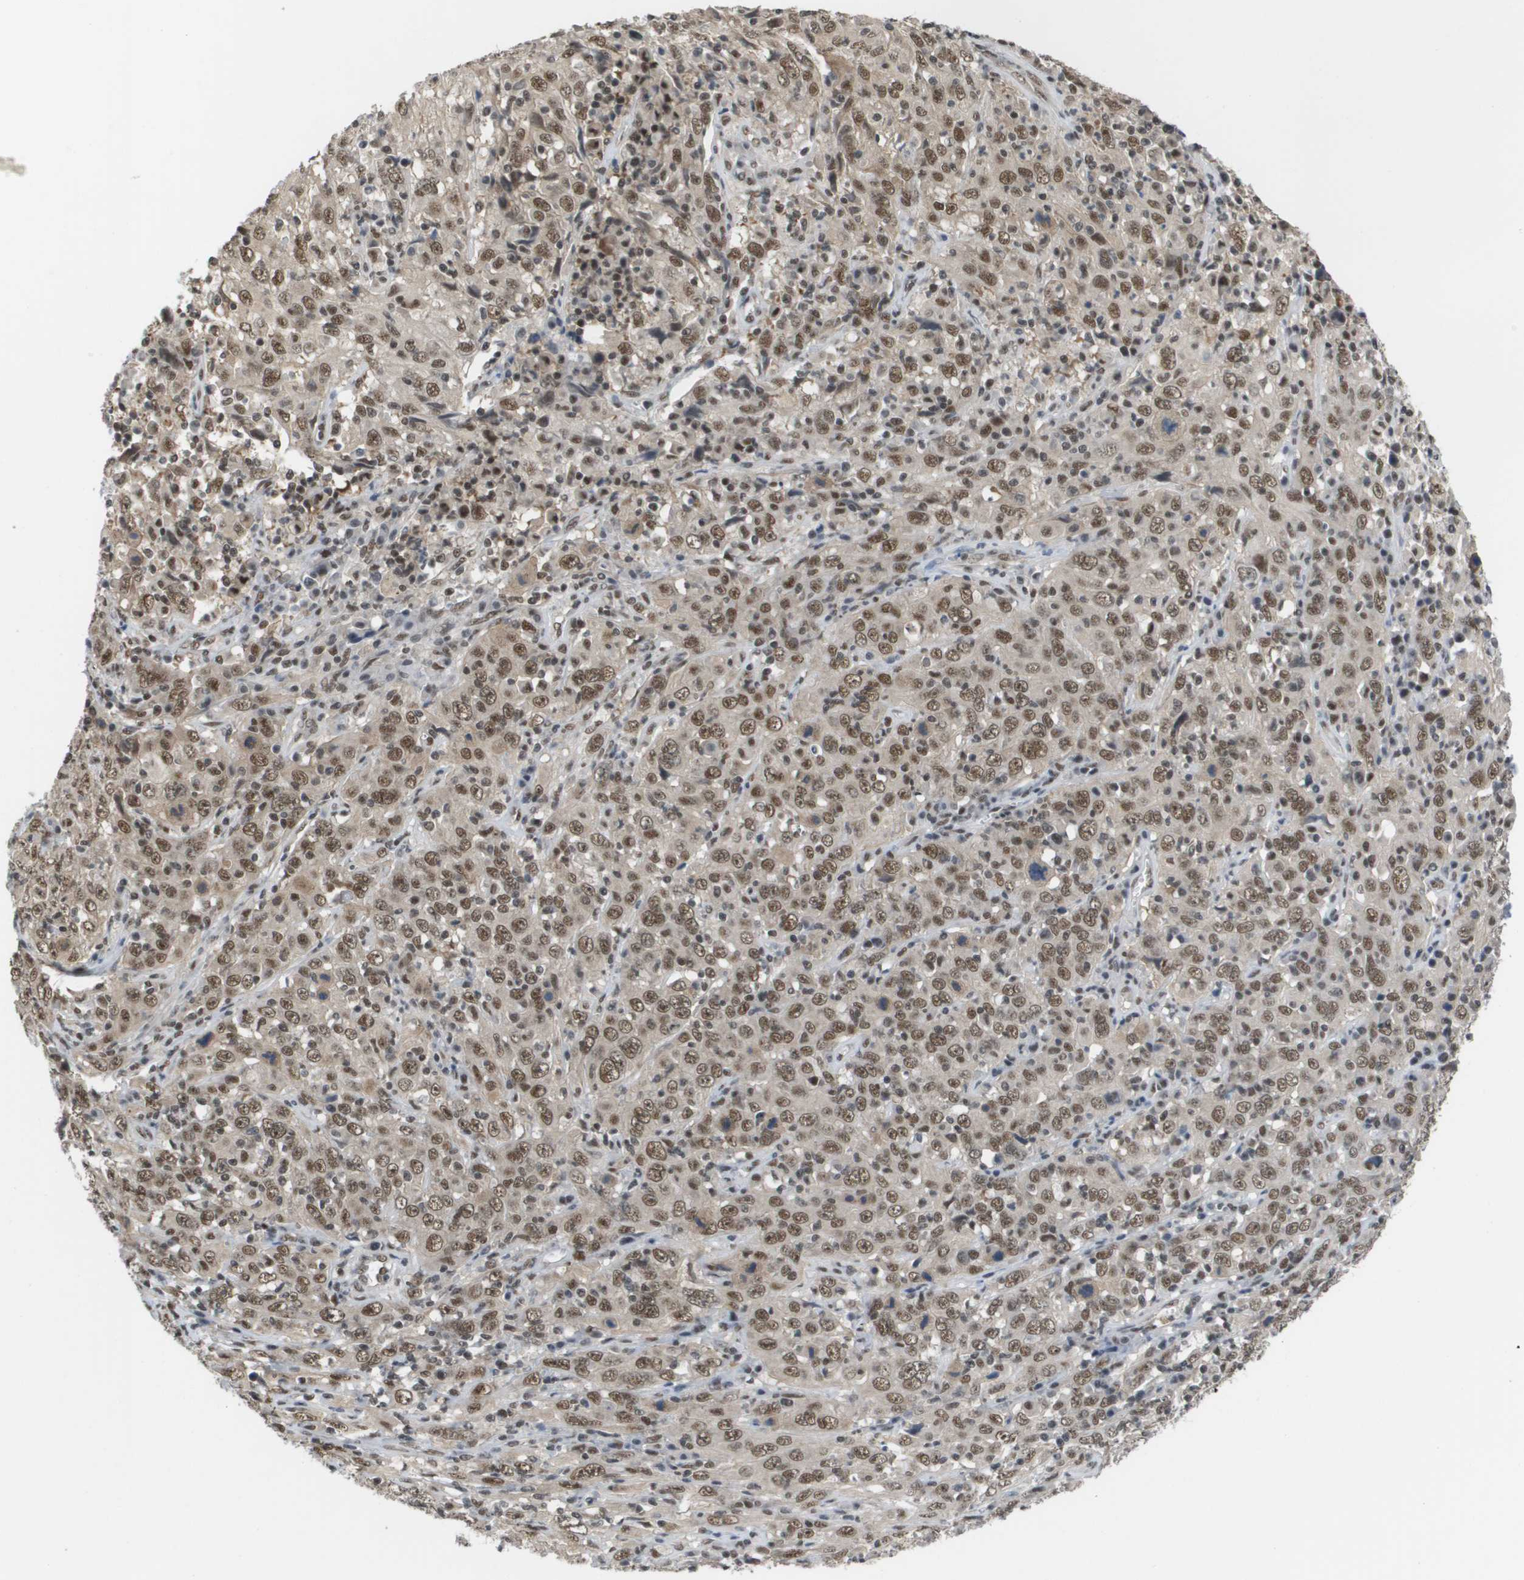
{"staining": {"intensity": "moderate", "quantity": ">75%", "location": "cytoplasmic/membranous,nuclear"}, "tissue": "cervical cancer", "cell_type": "Tumor cells", "image_type": "cancer", "snomed": [{"axis": "morphology", "description": "Squamous cell carcinoma, NOS"}, {"axis": "topography", "description": "Cervix"}], "caption": "Cervical squamous cell carcinoma stained for a protein (brown) shows moderate cytoplasmic/membranous and nuclear positive staining in about >75% of tumor cells.", "gene": "ISY1", "patient": {"sex": "female", "age": 46}}